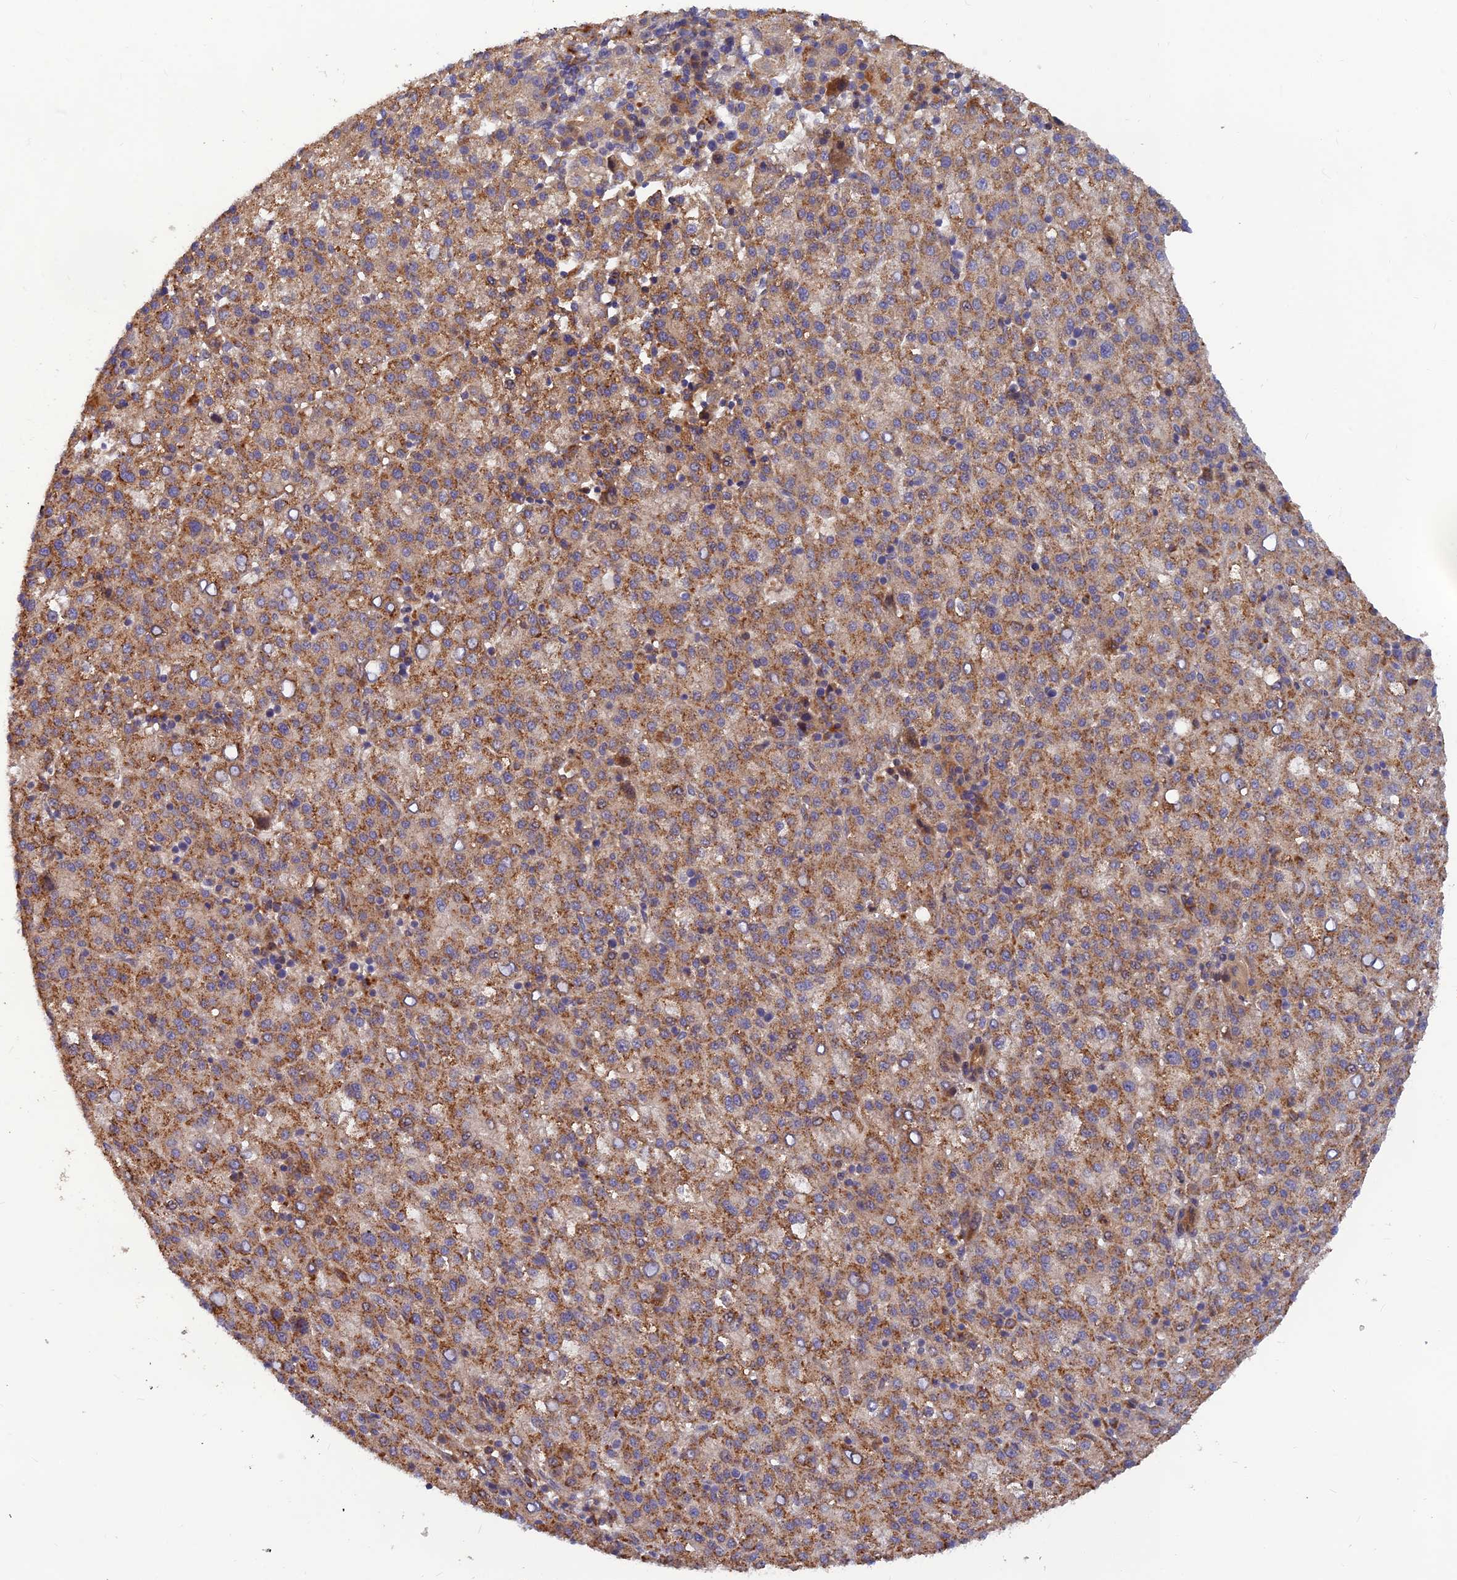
{"staining": {"intensity": "moderate", "quantity": ">75%", "location": "cytoplasmic/membranous"}, "tissue": "liver cancer", "cell_type": "Tumor cells", "image_type": "cancer", "snomed": [{"axis": "morphology", "description": "Carcinoma, Hepatocellular, NOS"}, {"axis": "topography", "description": "Liver"}], "caption": "Tumor cells demonstrate medium levels of moderate cytoplasmic/membranous expression in approximately >75% of cells in hepatocellular carcinoma (liver). Using DAB (3,3'-diaminobenzidine) (brown) and hematoxylin (blue) stains, captured at high magnification using brightfield microscopy.", "gene": "FAM151B", "patient": {"sex": "female", "age": 58}}